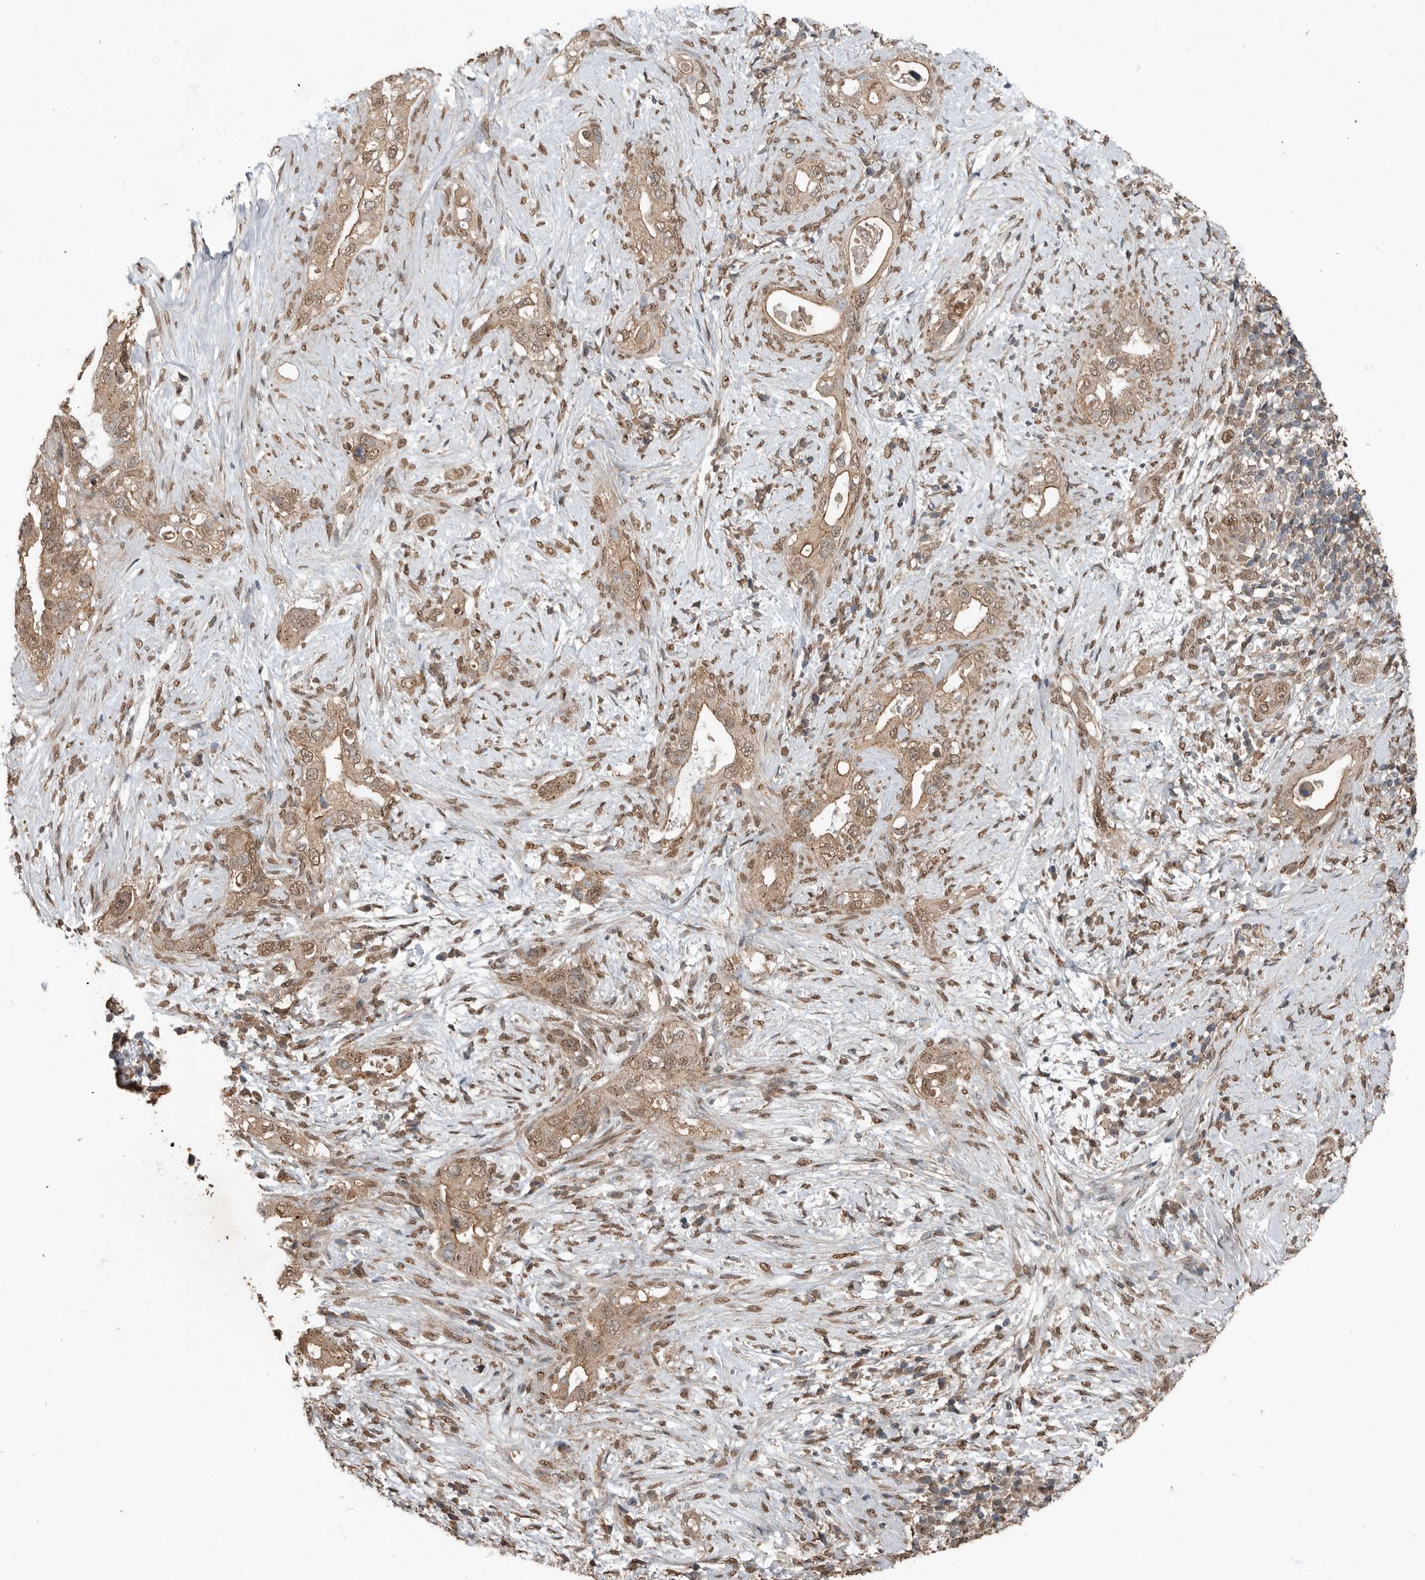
{"staining": {"intensity": "weak", "quantity": ">75%", "location": "cytoplasmic/membranous,nuclear"}, "tissue": "pancreatic cancer", "cell_type": "Tumor cells", "image_type": "cancer", "snomed": [{"axis": "morphology", "description": "Inflammation, NOS"}, {"axis": "morphology", "description": "Adenocarcinoma, NOS"}, {"axis": "topography", "description": "Pancreas"}], "caption": "This histopathology image shows immunohistochemistry (IHC) staining of human pancreatic adenocarcinoma, with low weak cytoplasmic/membranous and nuclear staining in about >75% of tumor cells.", "gene": "BLZF1", "patient": {"sex": "female", "age": 56}}